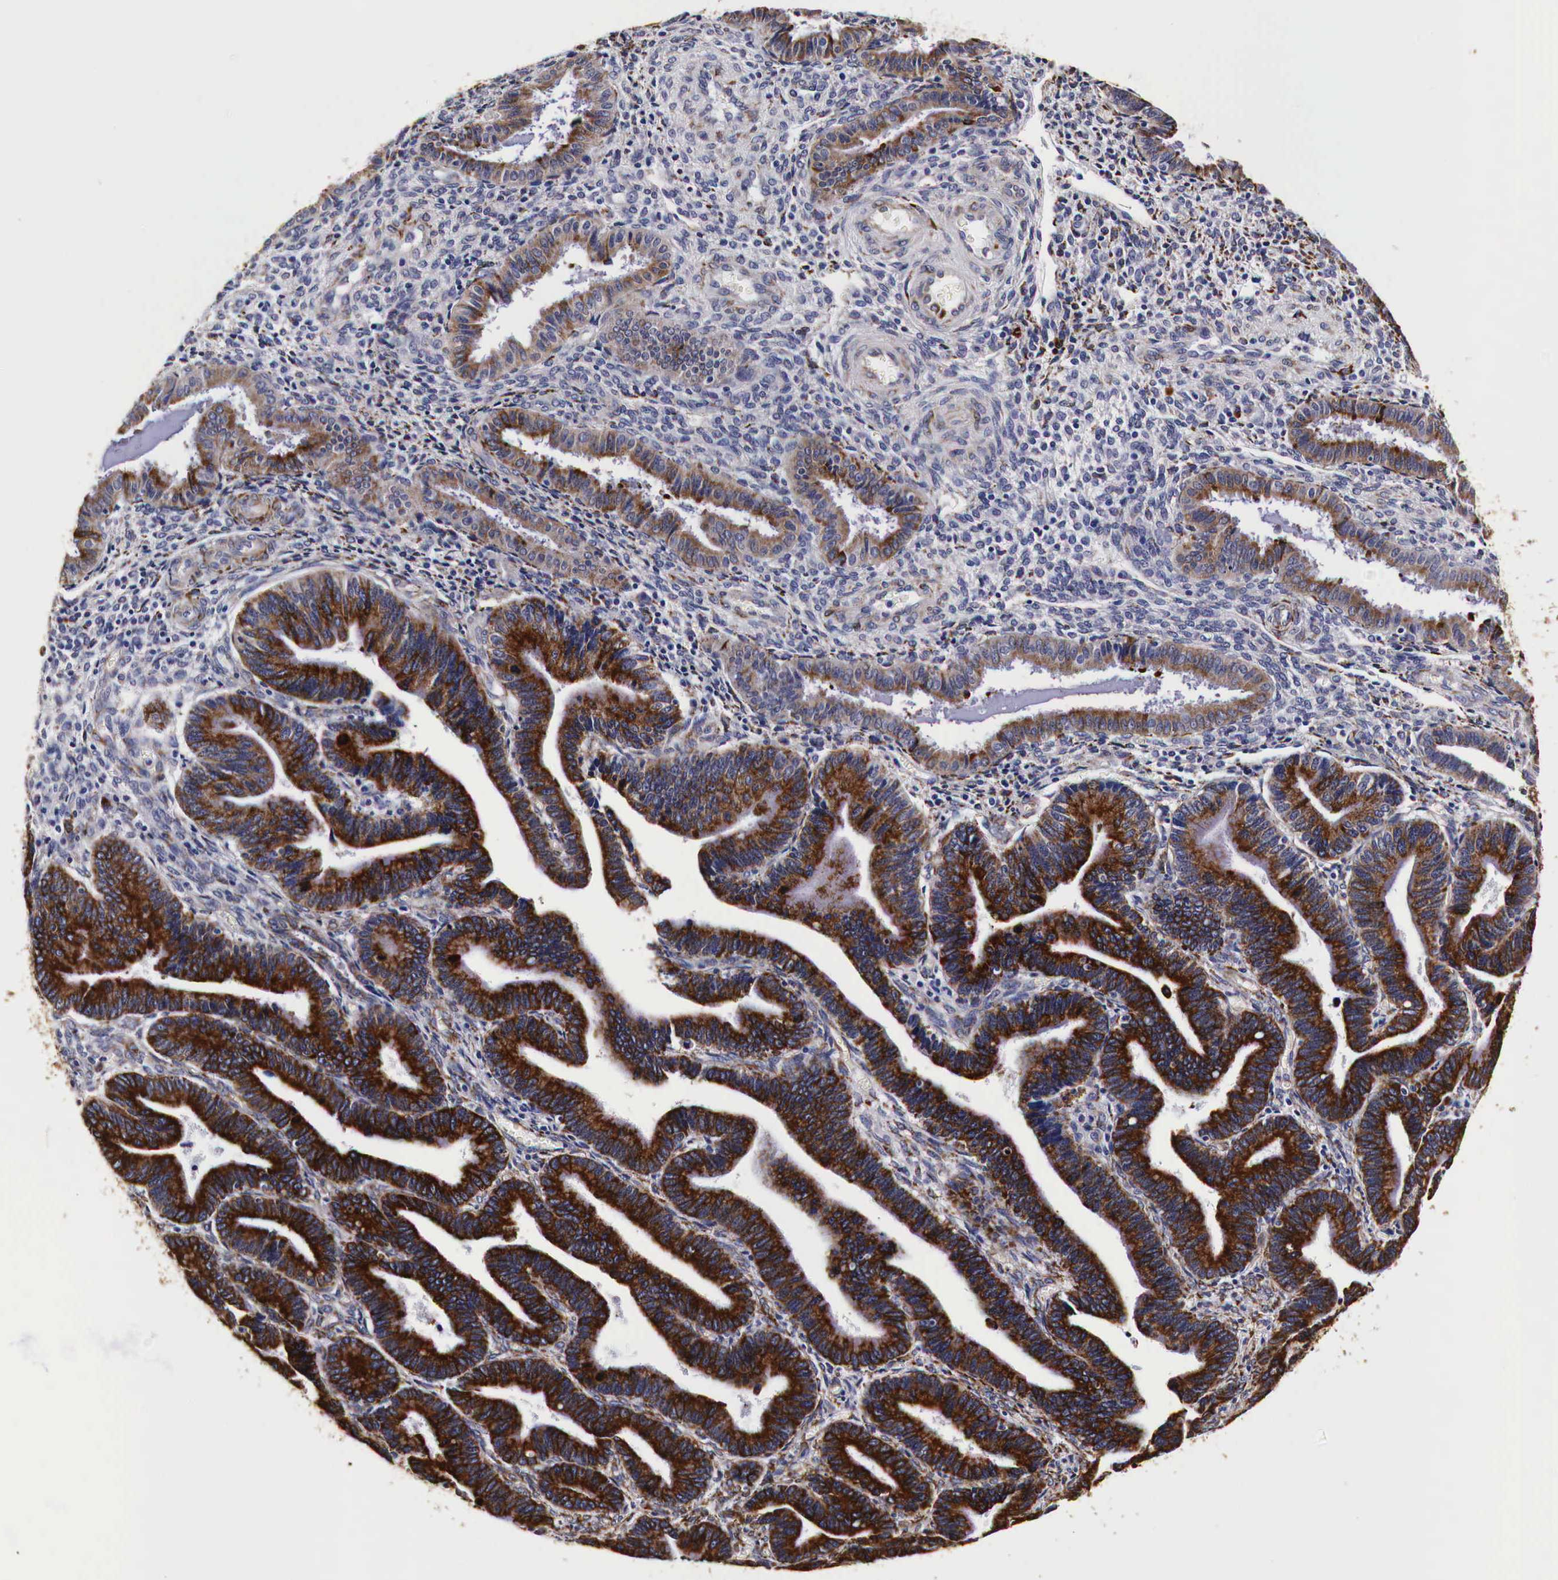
{"staining": {"intensity": "moderate", "quantity": "25%-75%", "location": "cytoplasmic/membranous"}, "tissue": "endometrium", "cell_type": "Cells in endometrial stroma", "image_type": "normal", "snomed": [{"axis": "morphology", "description": "Normal tissue, NOS"}, {"axis": "topography", "description": "Endometrium"}], "caption": "IHC (DAB) staining of unremarkable endometrium shows moderate cytoplasmic/membranous protein positivity in approximately 25%-75% of cells in endometrial stroma. The protein is stained brown, and the nuclei are stained in blue (DAB (3,3'-diaminobenzidine) IHC with brightfield microscopy, high magnification).", "gene": "CKAP4", "patient": {"sex": "female", "age": 36}}